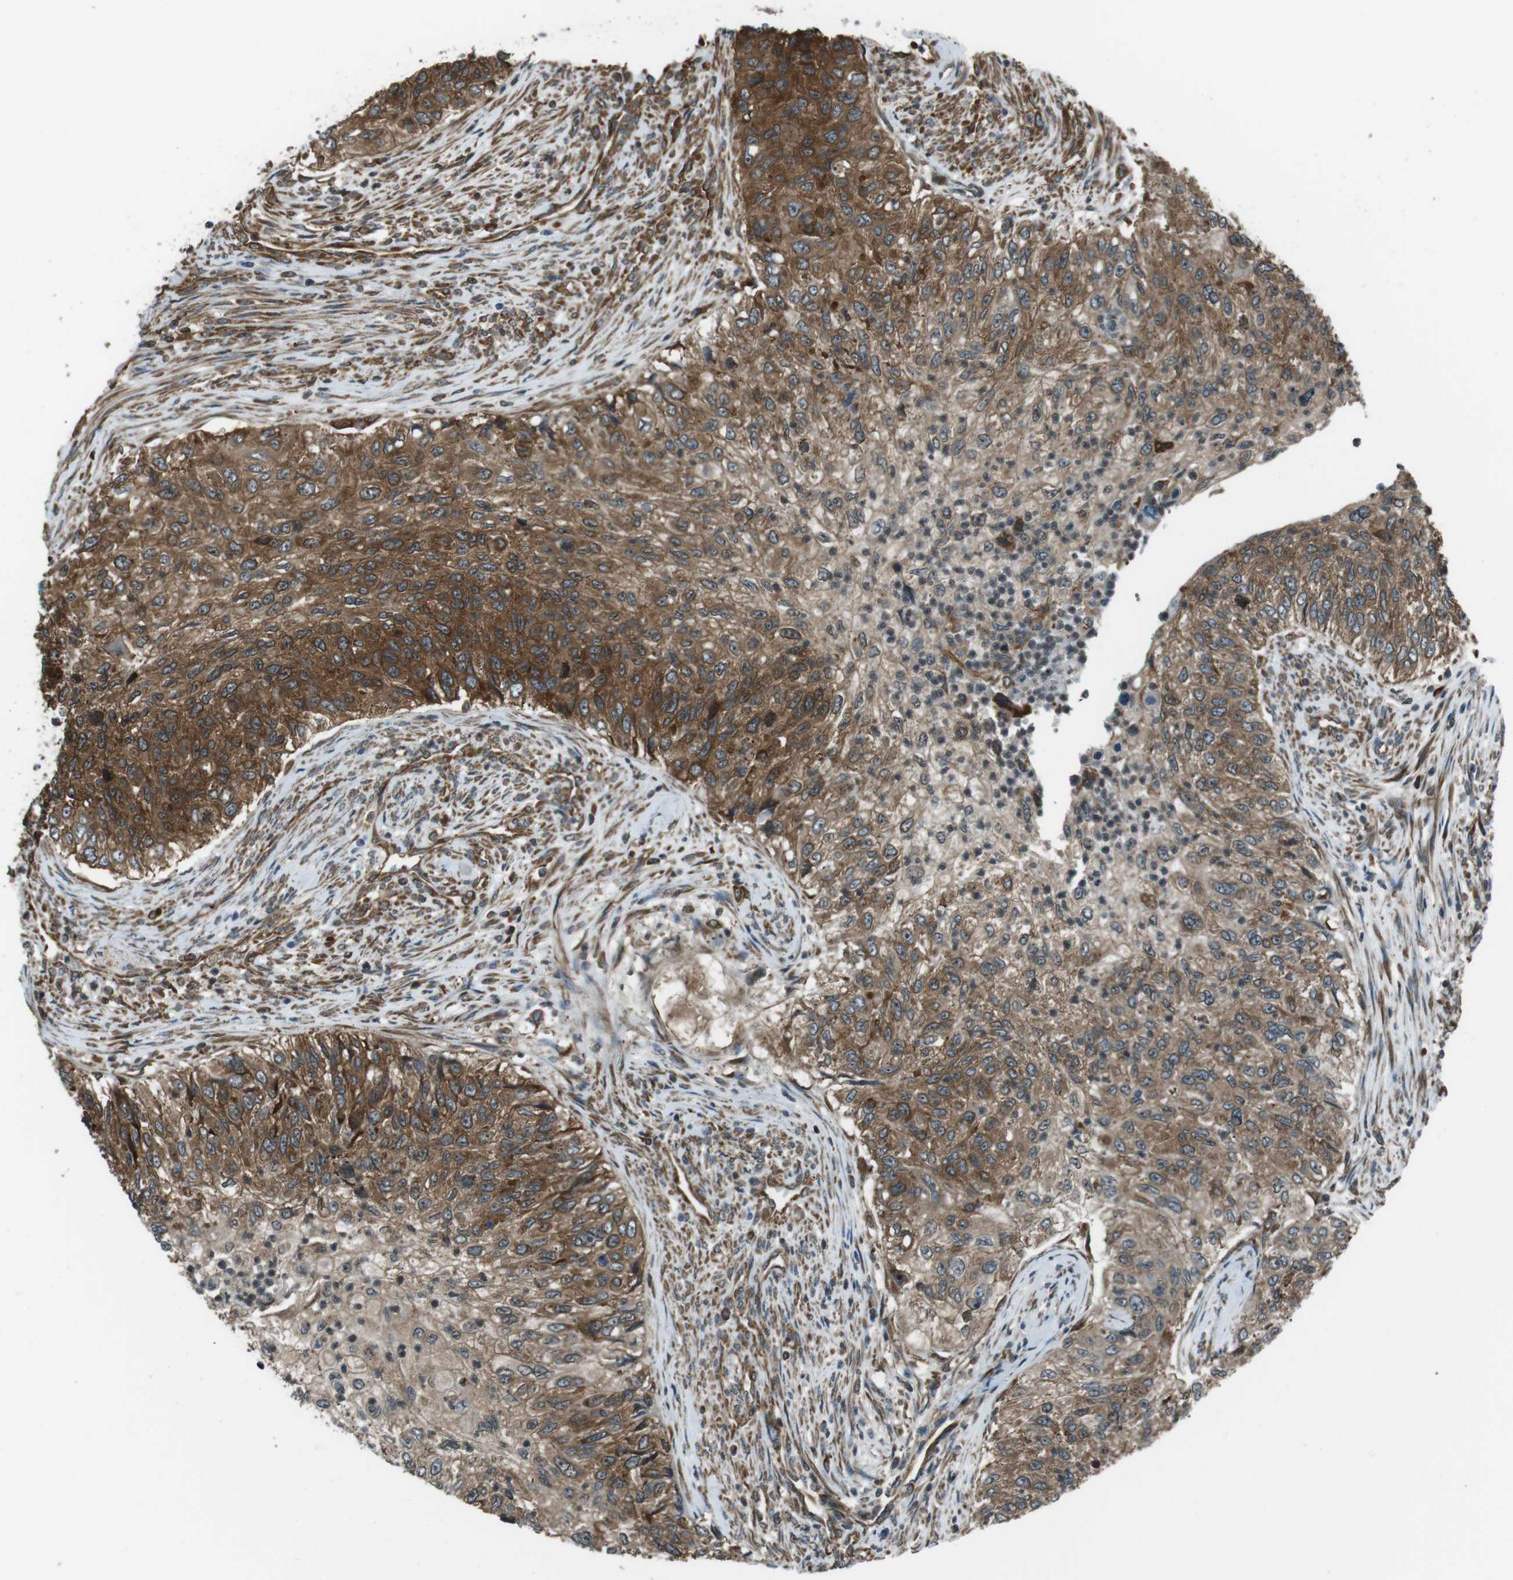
{"staining": {"intensity": "moderate", "quantity": ">75%", "location": "cytoplasmic/membranous"}, "tissue": "urothelial cancer", "cell_type": "Tumor cells", "image_type": "cancer", "snomed": [{"axis": "morphology", "description": "Urothelial carcinoma, High grade"}, {"axis": "topography", "description": "Urinary bladder"}], "caption": "Protein analysis of high-grade urothelial carcinoma tissue shows moderate cytoplasmic/membranous staining in approximately >75% of tumor cells.", "gene": "PA2G4", "patient": {"sex": "female", "age": 60}}